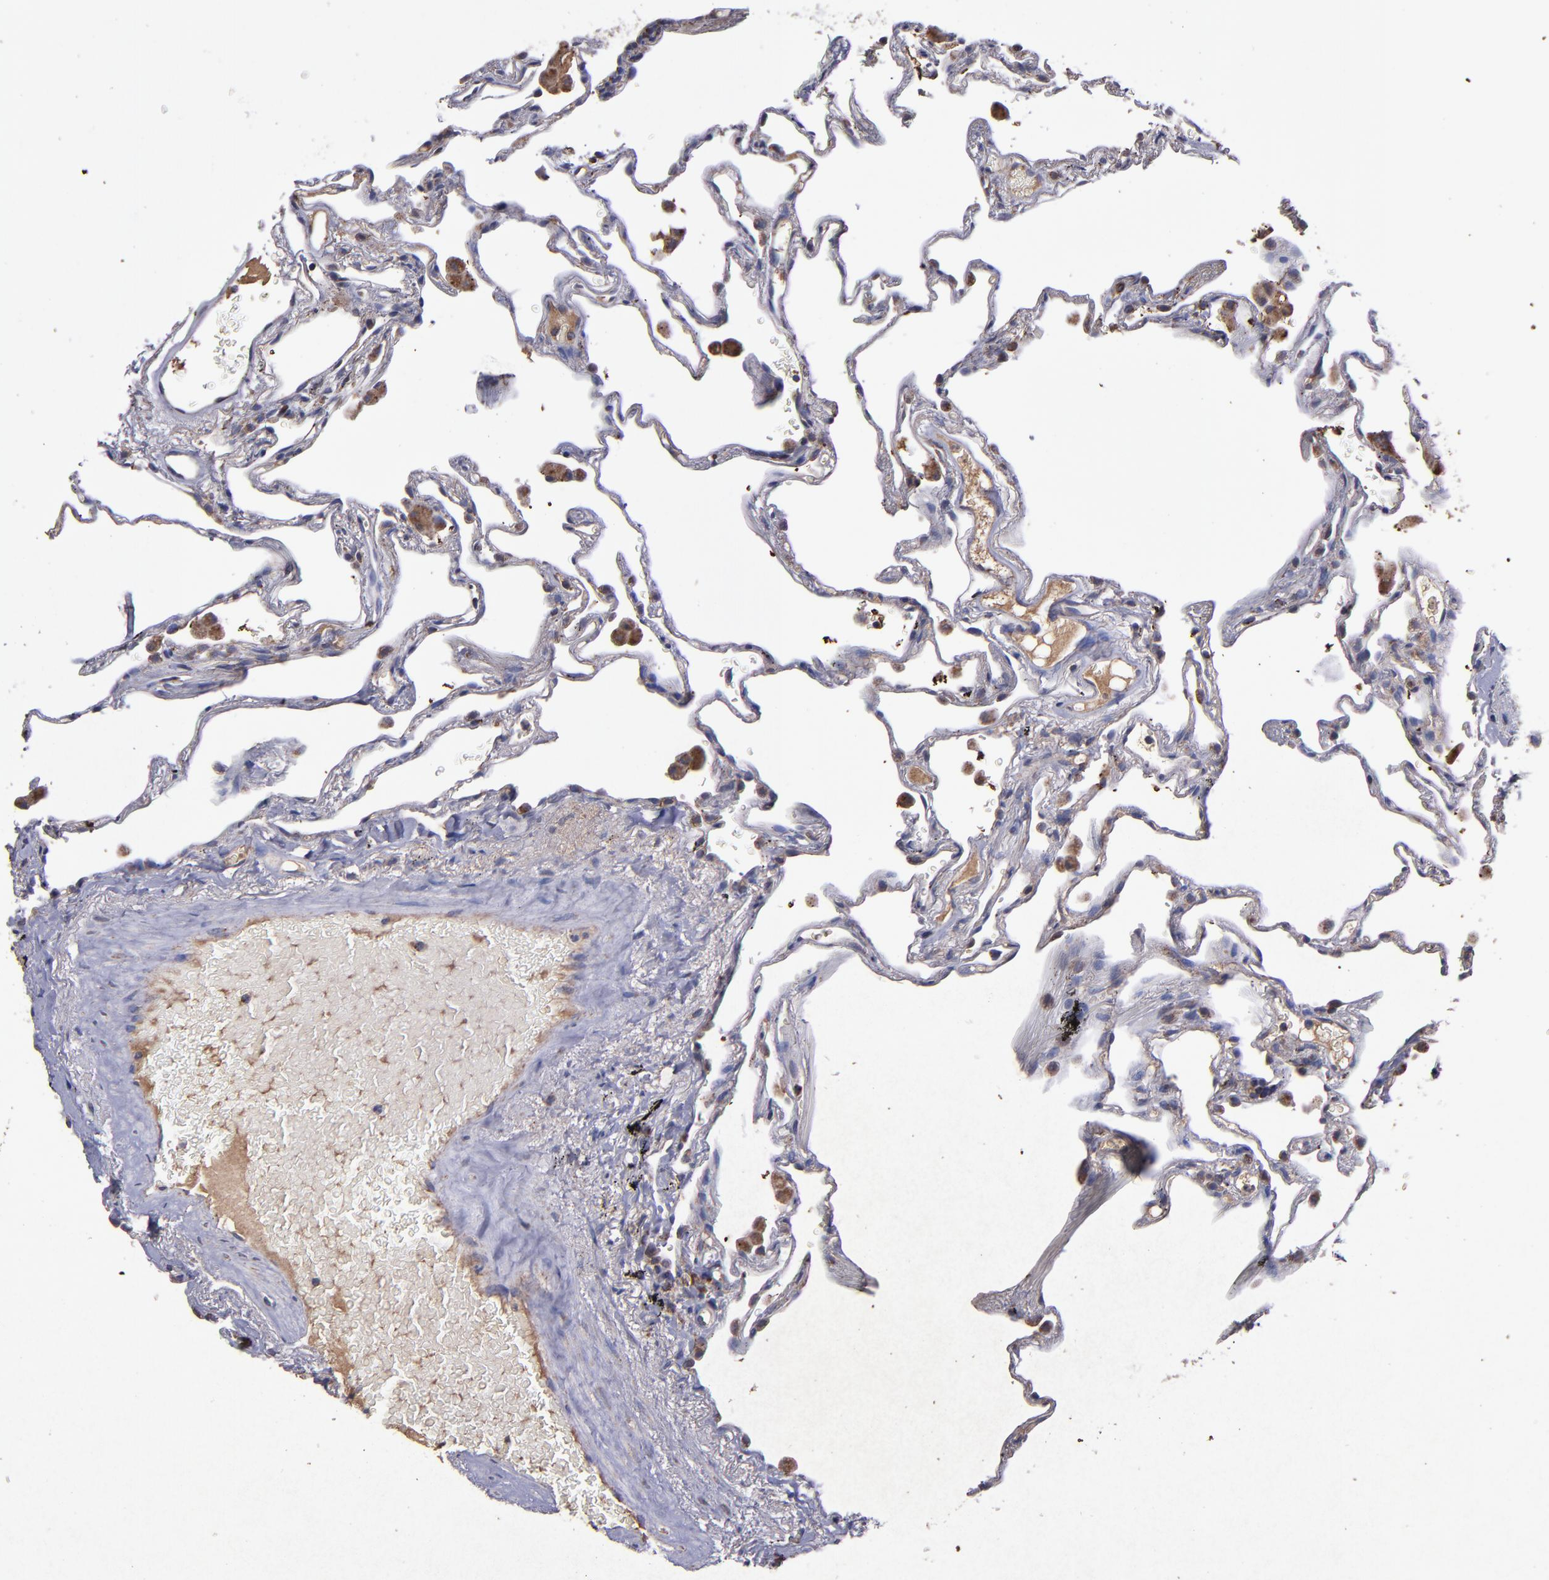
{"staining": {"intensity": "negative", "quantity": "none", "location": "none"}, "tissue": "lung", "cell_type": "Alveolar cells", "image_type": "normal", "snomed": [{"axis": "morphology", "description": "Normal tissue, NOS"}, {"axis": "morphology", "description": "Inflammation, NOS"}, {"axis": "topography", "description": "Lung"}], "caption": "A micrograph of lung stained for a protein exhibits no brown staining in alveolar cells.", "gene": "TIMM9", "patient": {"sex": "male", "age": 69}}